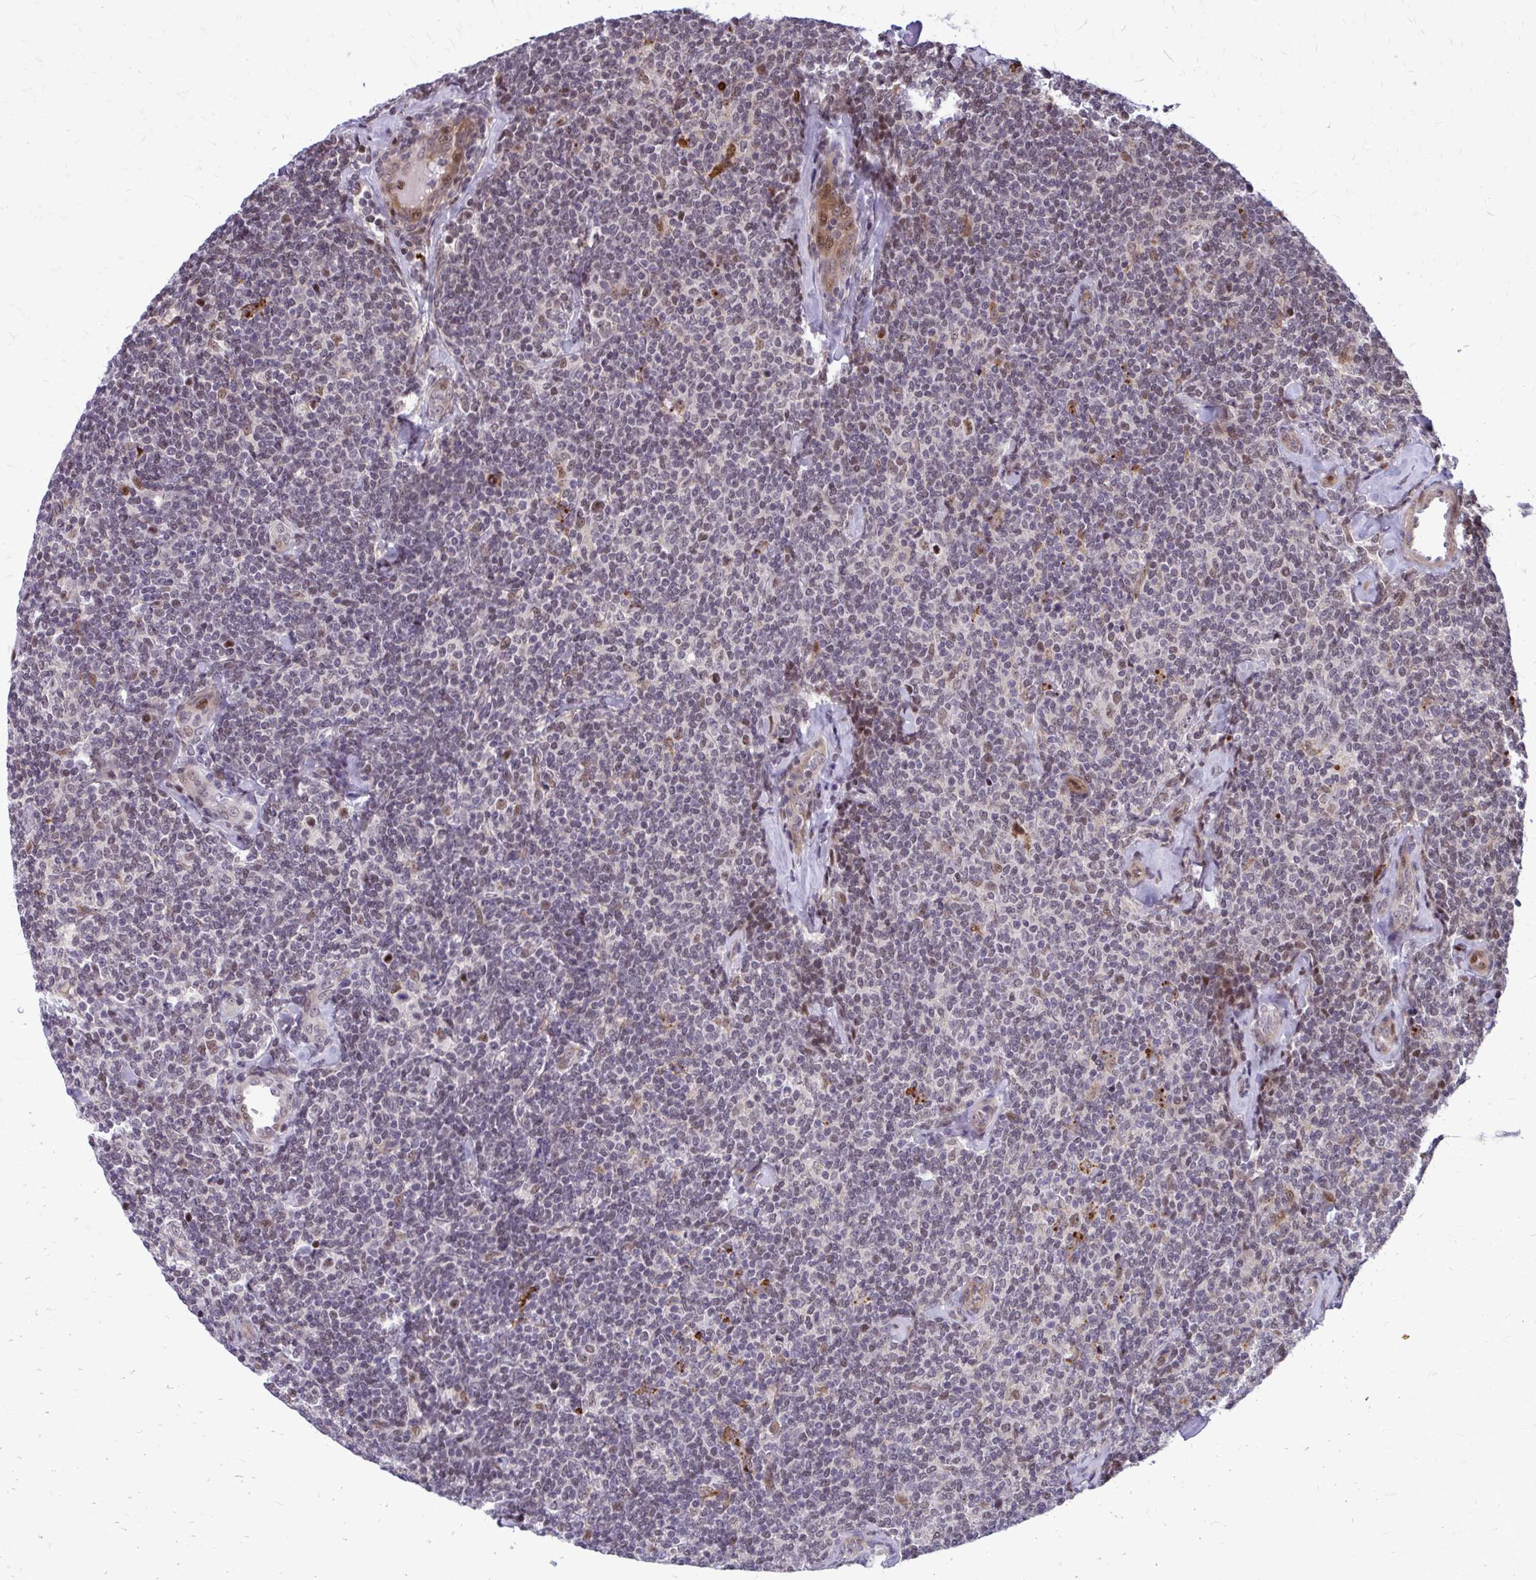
{"staining": {"intensity": "weak", "quantity": "25%-75%", "location": "nuclear"}, "tissue": "lymphoma", "cell_type": "Tumor cells", "image_type": "cancer", "snomed": [{"axis": "morphology", "description": "Malignant lymphoma, non-Hodgkin's type, Low grade"}, {"axis": "topography", "description": "Lymph node"}], "caption": "High-magnification brightfield microscopy of lymphoma stained with DAB (3,3'-diaminobenzidine) (brown) and counterstained with hematoxylin (blue). tumor cells exhibit weak nuclear expression is identified in about25%-75% of cells. (DAB IHC, brown staining for protein, blue staining for nuclei).", "gene": "ANKRD30B", "patient": {"sex": "female", "age": 56}}